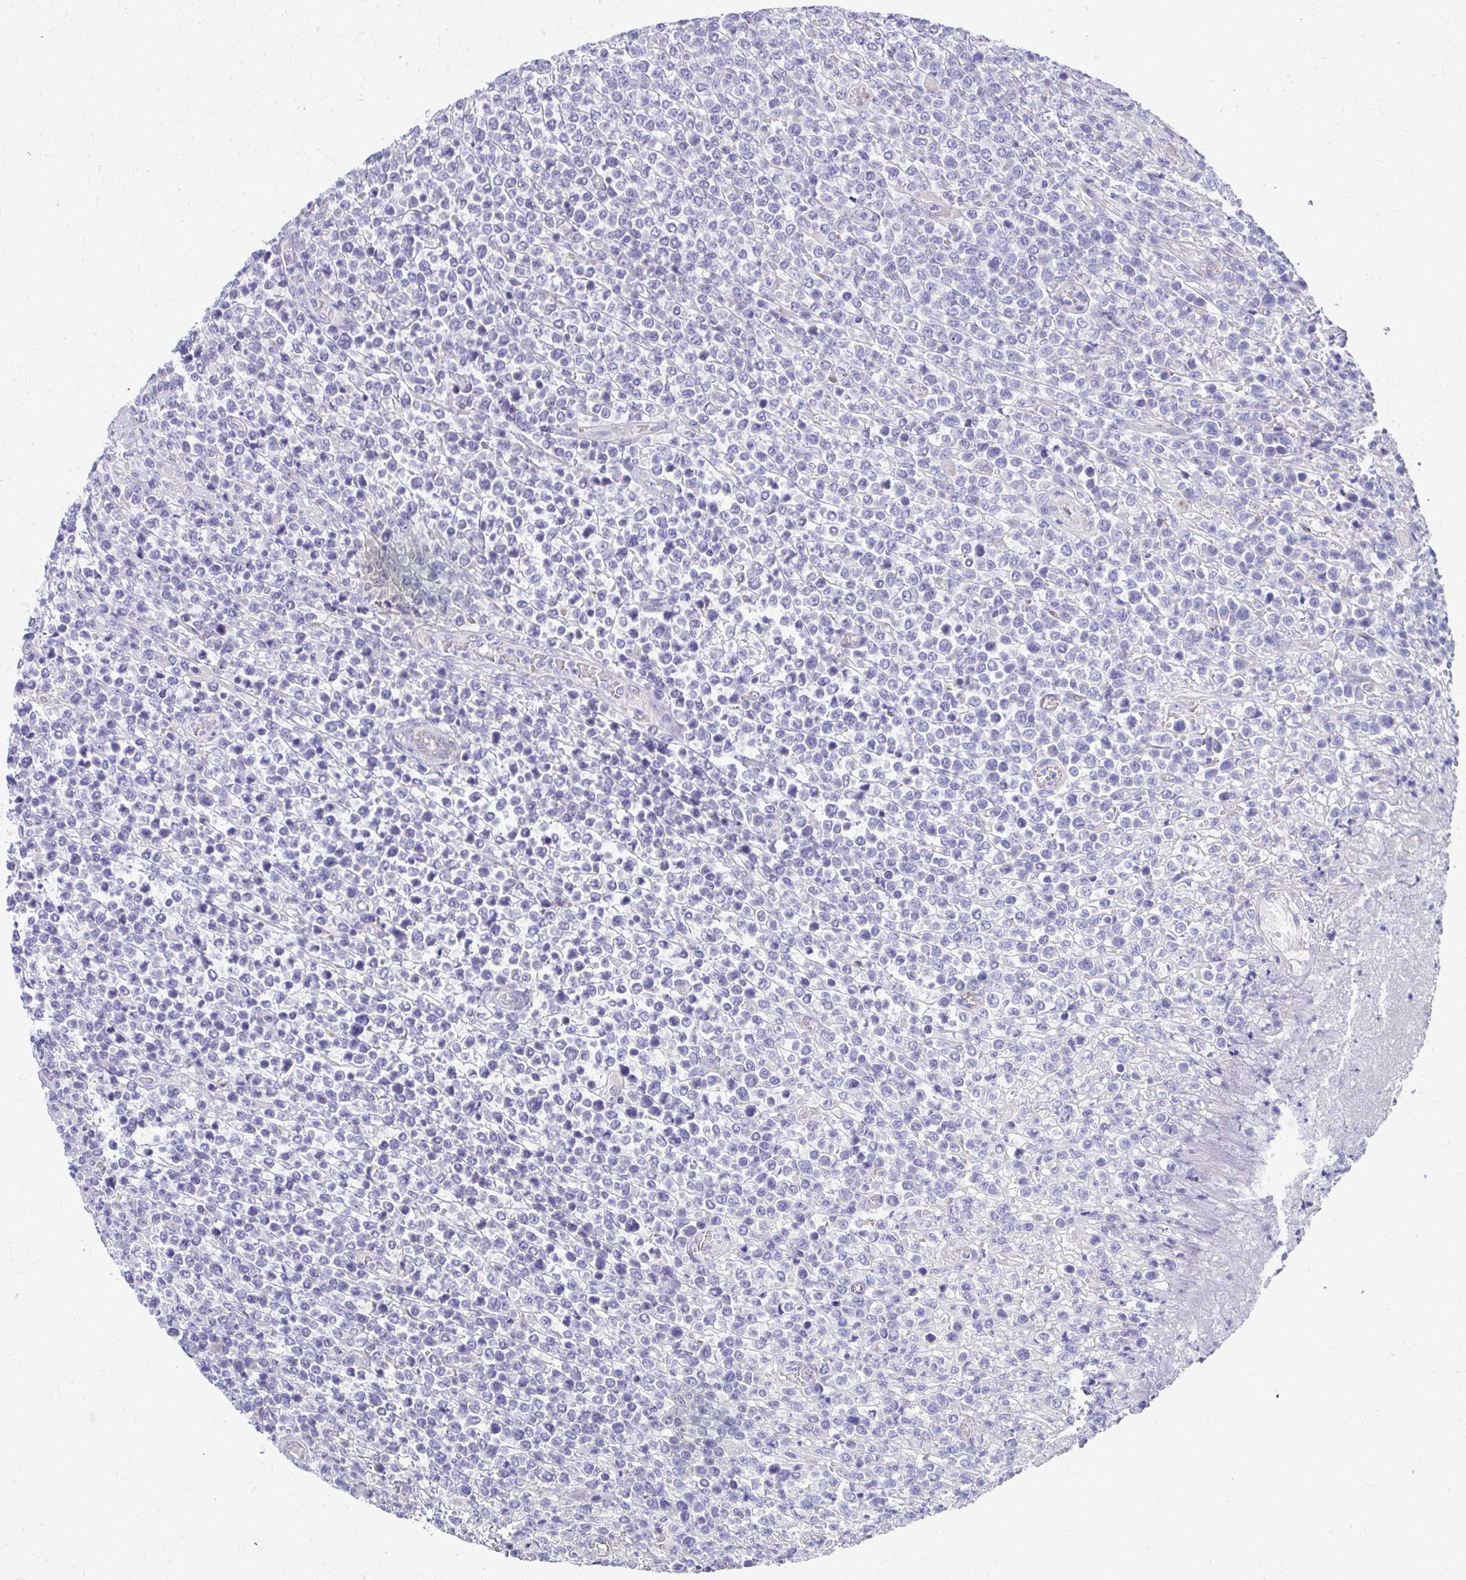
{"staining": {"intensity": "negative", "quantity": "none", "location": "none"}, "tissue": "lymphoma", "cell_type": "Tumor cells", "image_type": "cancer", "snomed": [{"axis": "morphology", "description": "Malignant lymphoma, non-Hodgkin's type, High grade"}, {"axis": "topography", "description": "Soft tissue"}], "caption": "The image exhibits no significant positivity in tumor cells of malignant lymphoma, non-Hodgkin's type (high-grade). The staining is performed using DAB brown chromogen with nuclei counter-stained in using hematoxylin.", "gene": "IL37", "patient": {"sex": "female", "age": 56}}